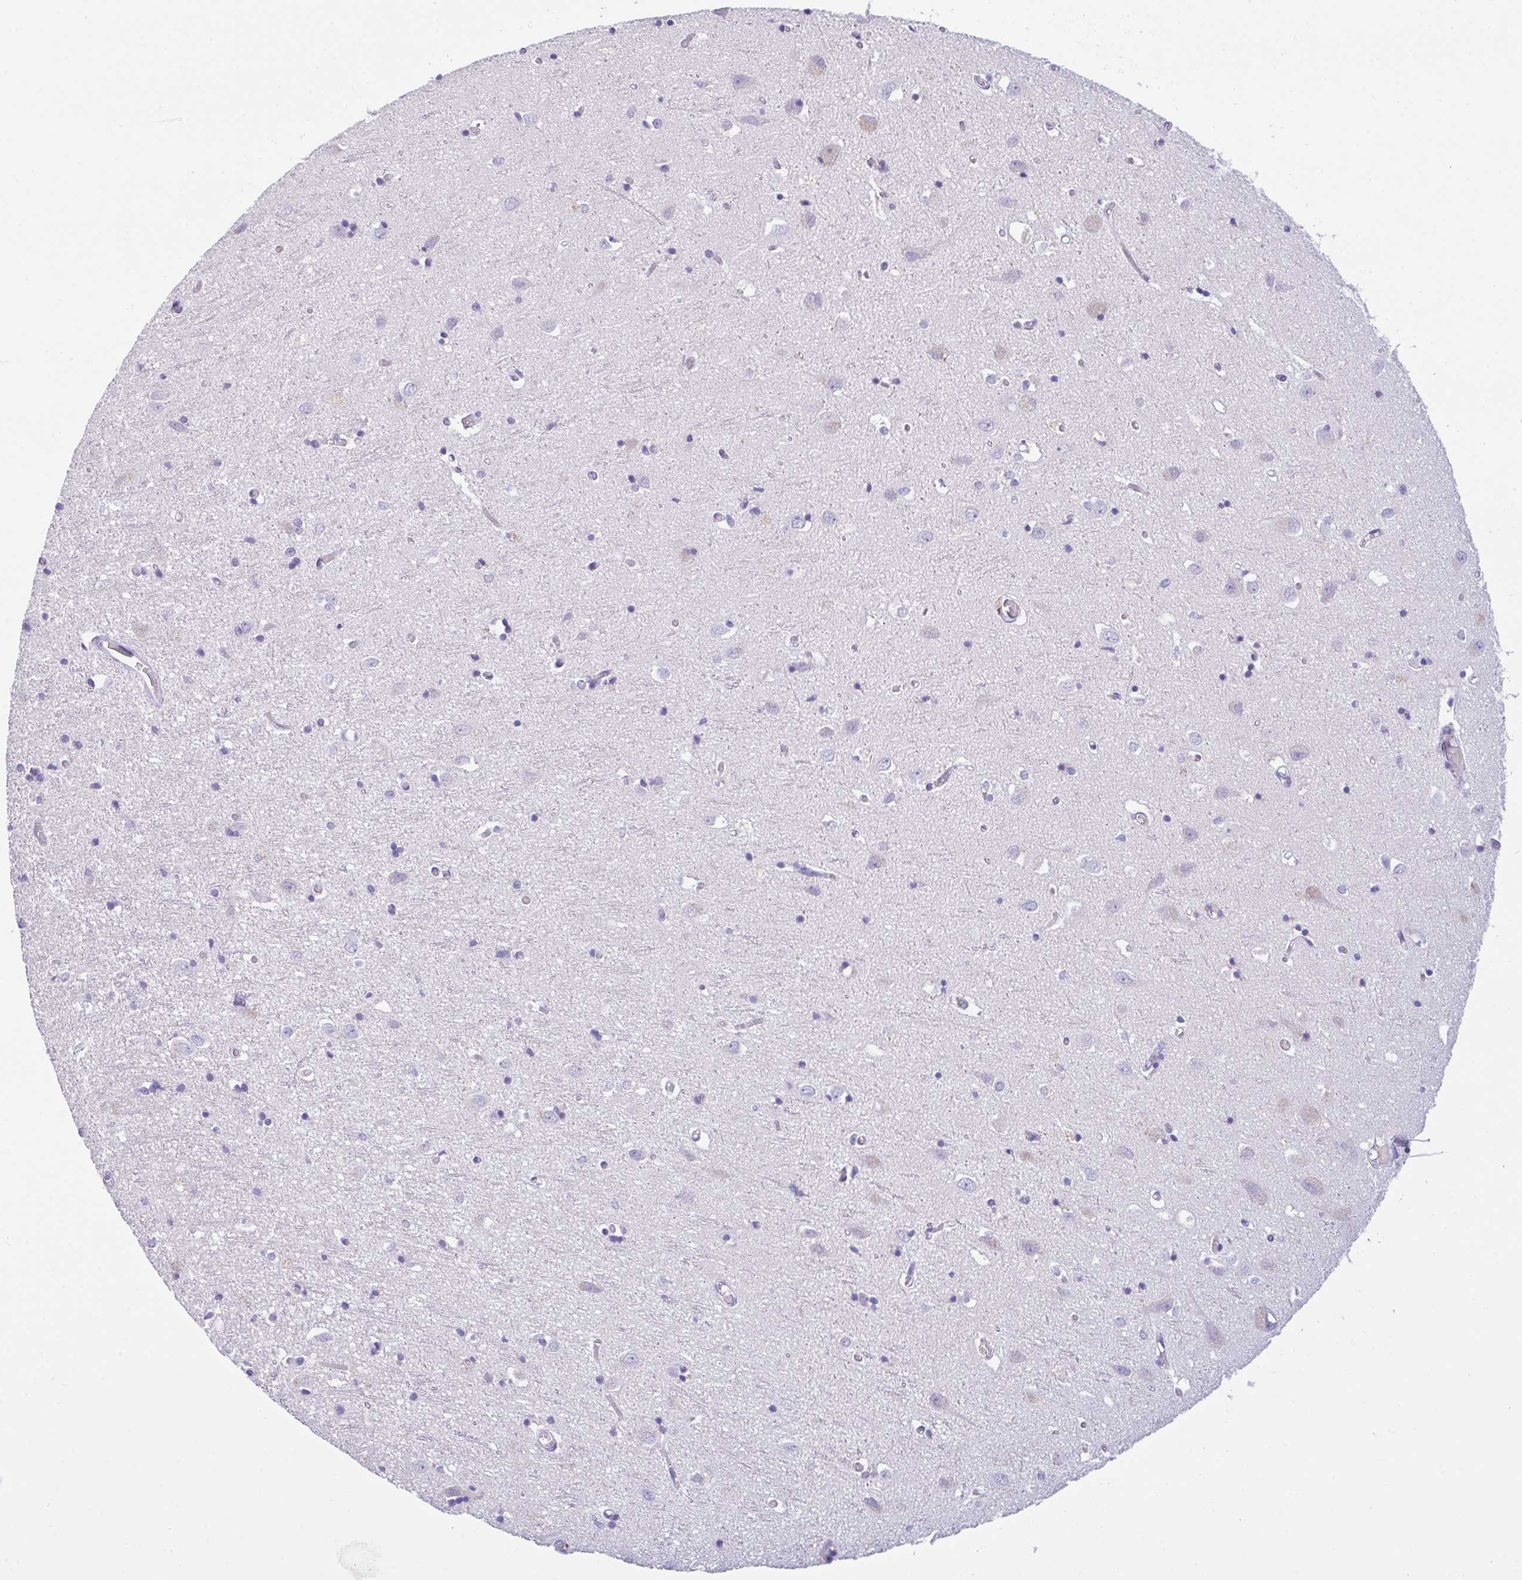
{"staining": {"intensity": "negative", "quantity": "none", "location": "none"}, "tissue": "cerebral cortex", "cell_type": "Endothelial cells", "image_type": "normal", "snomed": [{"axis": "morphology", "description": "Normal tissue, NOS"}, {"axis": "topography", "description": "Cerebral cortex"}], "caption": "Protein analysis of normal cerebral cortex demonstrates no significant positivity in endothelial cells. (Immunohistochemistry (ihc), brightfield microscopy, high magnification).", "gene": "FBXL20", "patient": {"sex": "male", "age": 70}}